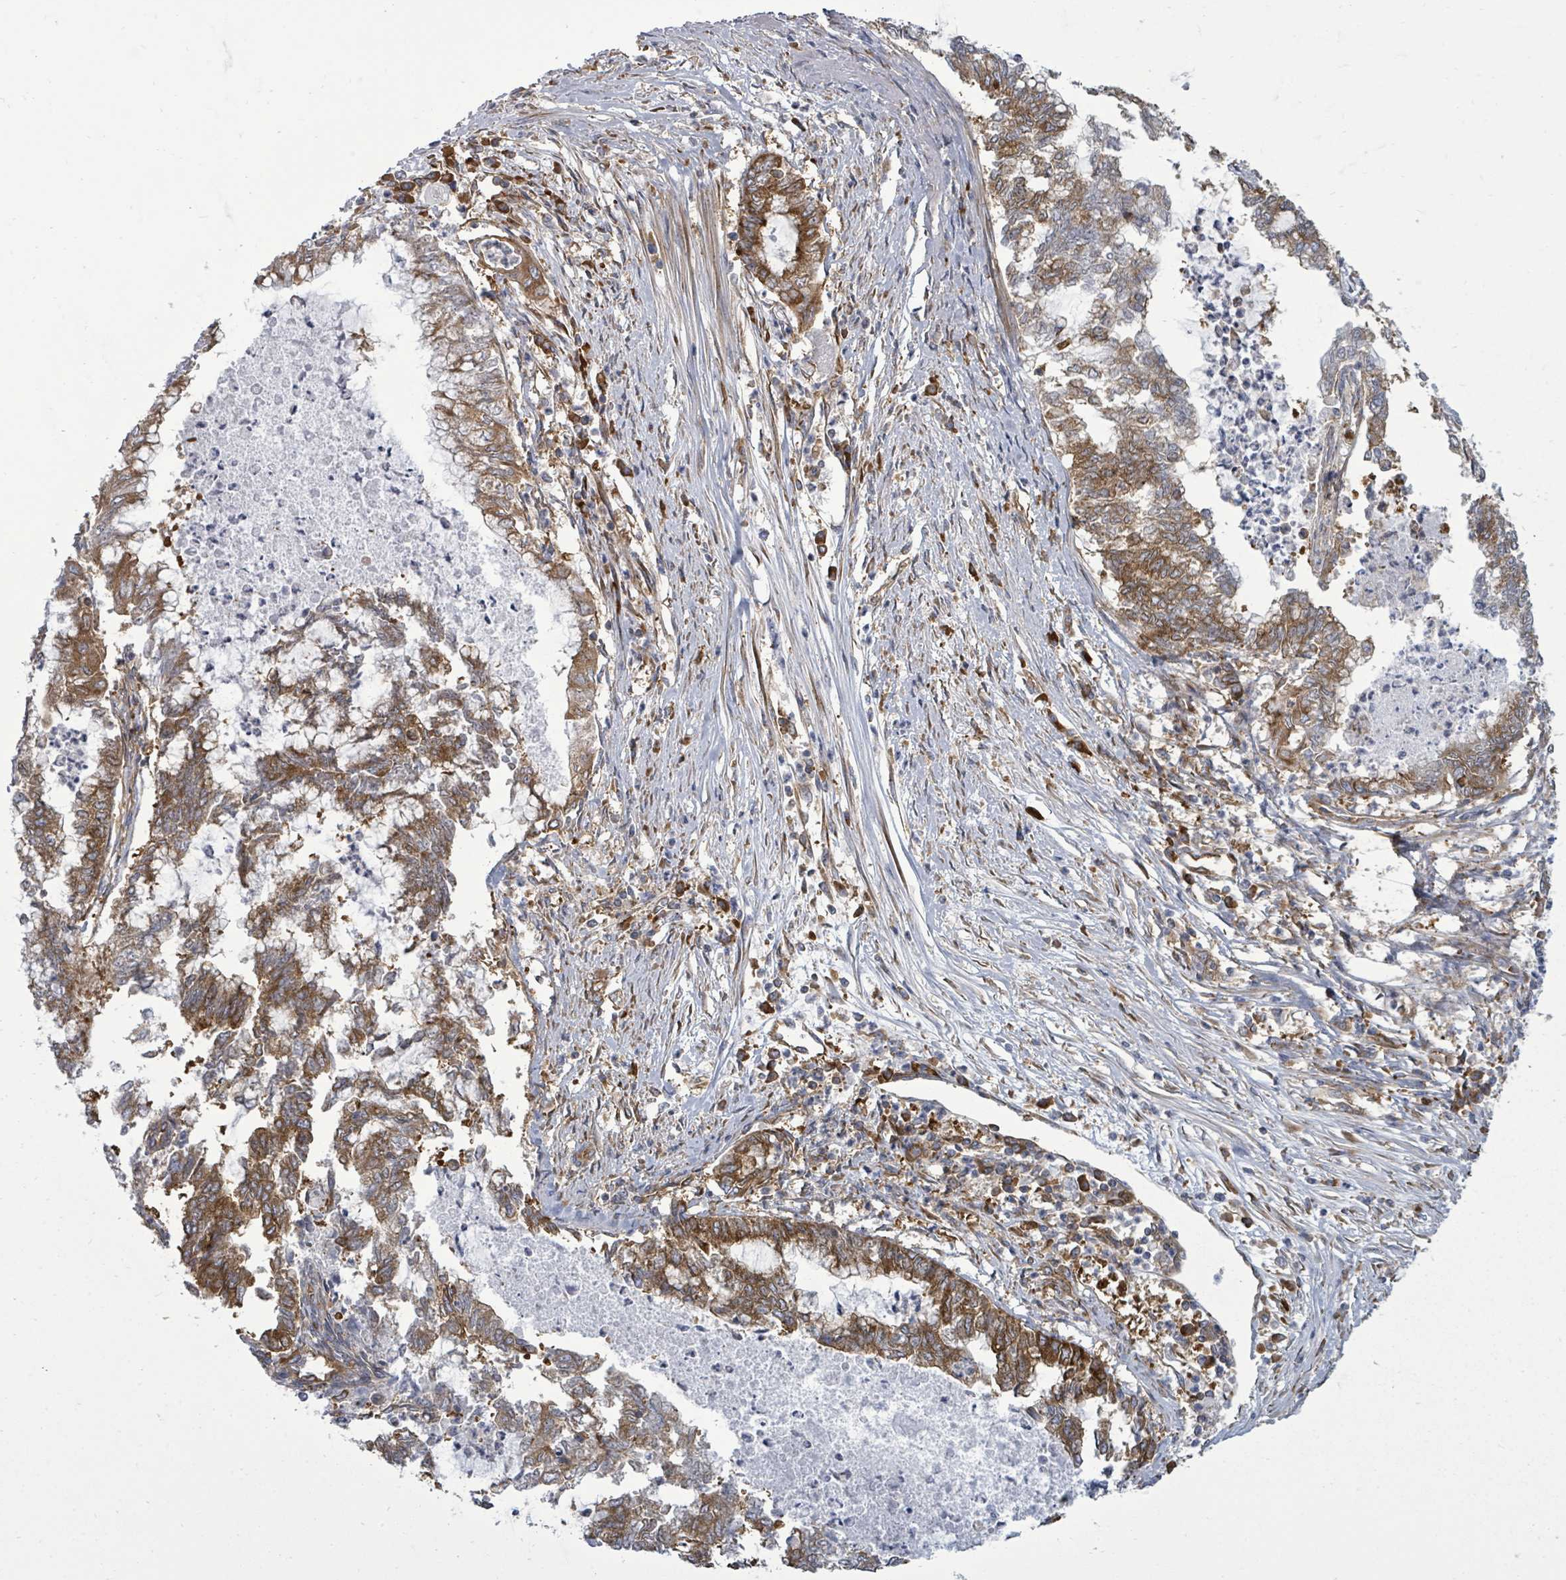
{"staining": {"intensity": "moderate", "quantity": ">75%", "location": "cytoplasmic/membranous"}, "tissue": "endometrial cancer", "cell_type": "Tumor cells", "image_type": "cancer", "snomed": [{"axis": "morphology", "description": "Adenocarcinoma, NOS"}, {"axis": "topography", "description": "Endometrium"}], "caption": "Endometrial adenocarcinoma stained with IHC reveals moderate cytoplasmic/membranous expression in about >75% of tumor cells.", "gene": "EIF3C", "patient": {"sex": "female", "age": 79}}